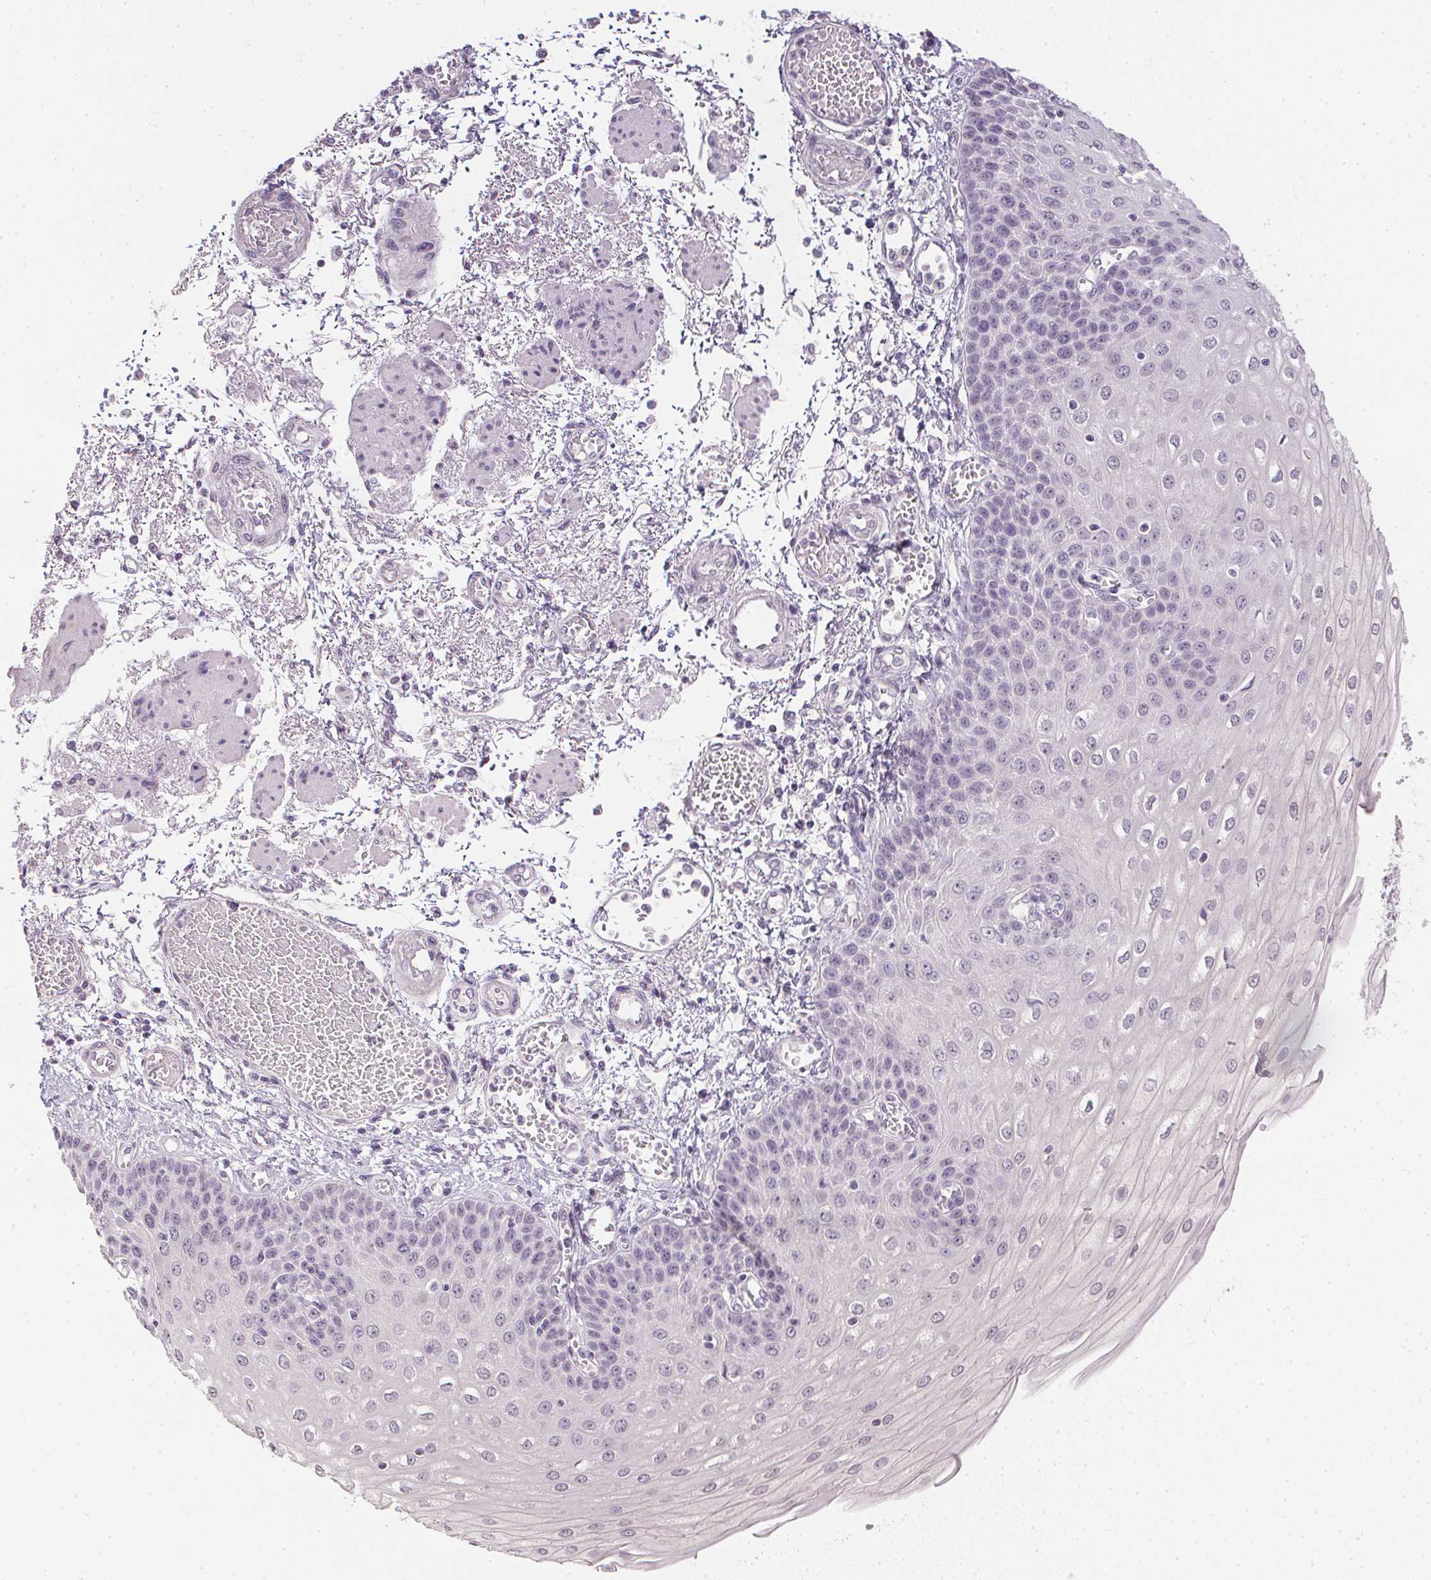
{"staining": {"intensity": "negative", "quantity": "none", "location": "none"}, "tissue": "esophagus", "cell_type": "Squamous epithelial cells", "image_type": "normal", "snomed": [{"axis": "morphology", "description": "Normal tissue, NOS"}, {"axis": "morphology", "description": "Adenocarcinoma, NOS"}, {"axis": "topography", "description": "Esophagus"}], "caption": "High magnification brightfield microscopy of unremarkable esophagus stained with DAB (3,3'-diaminobenzidine) (brown) and counterstained with hematoxylin (blue): squamous epithelial cells show no significant positivity.", "gene": "PPY", "patient": {"sex": "male", "age": 81}}